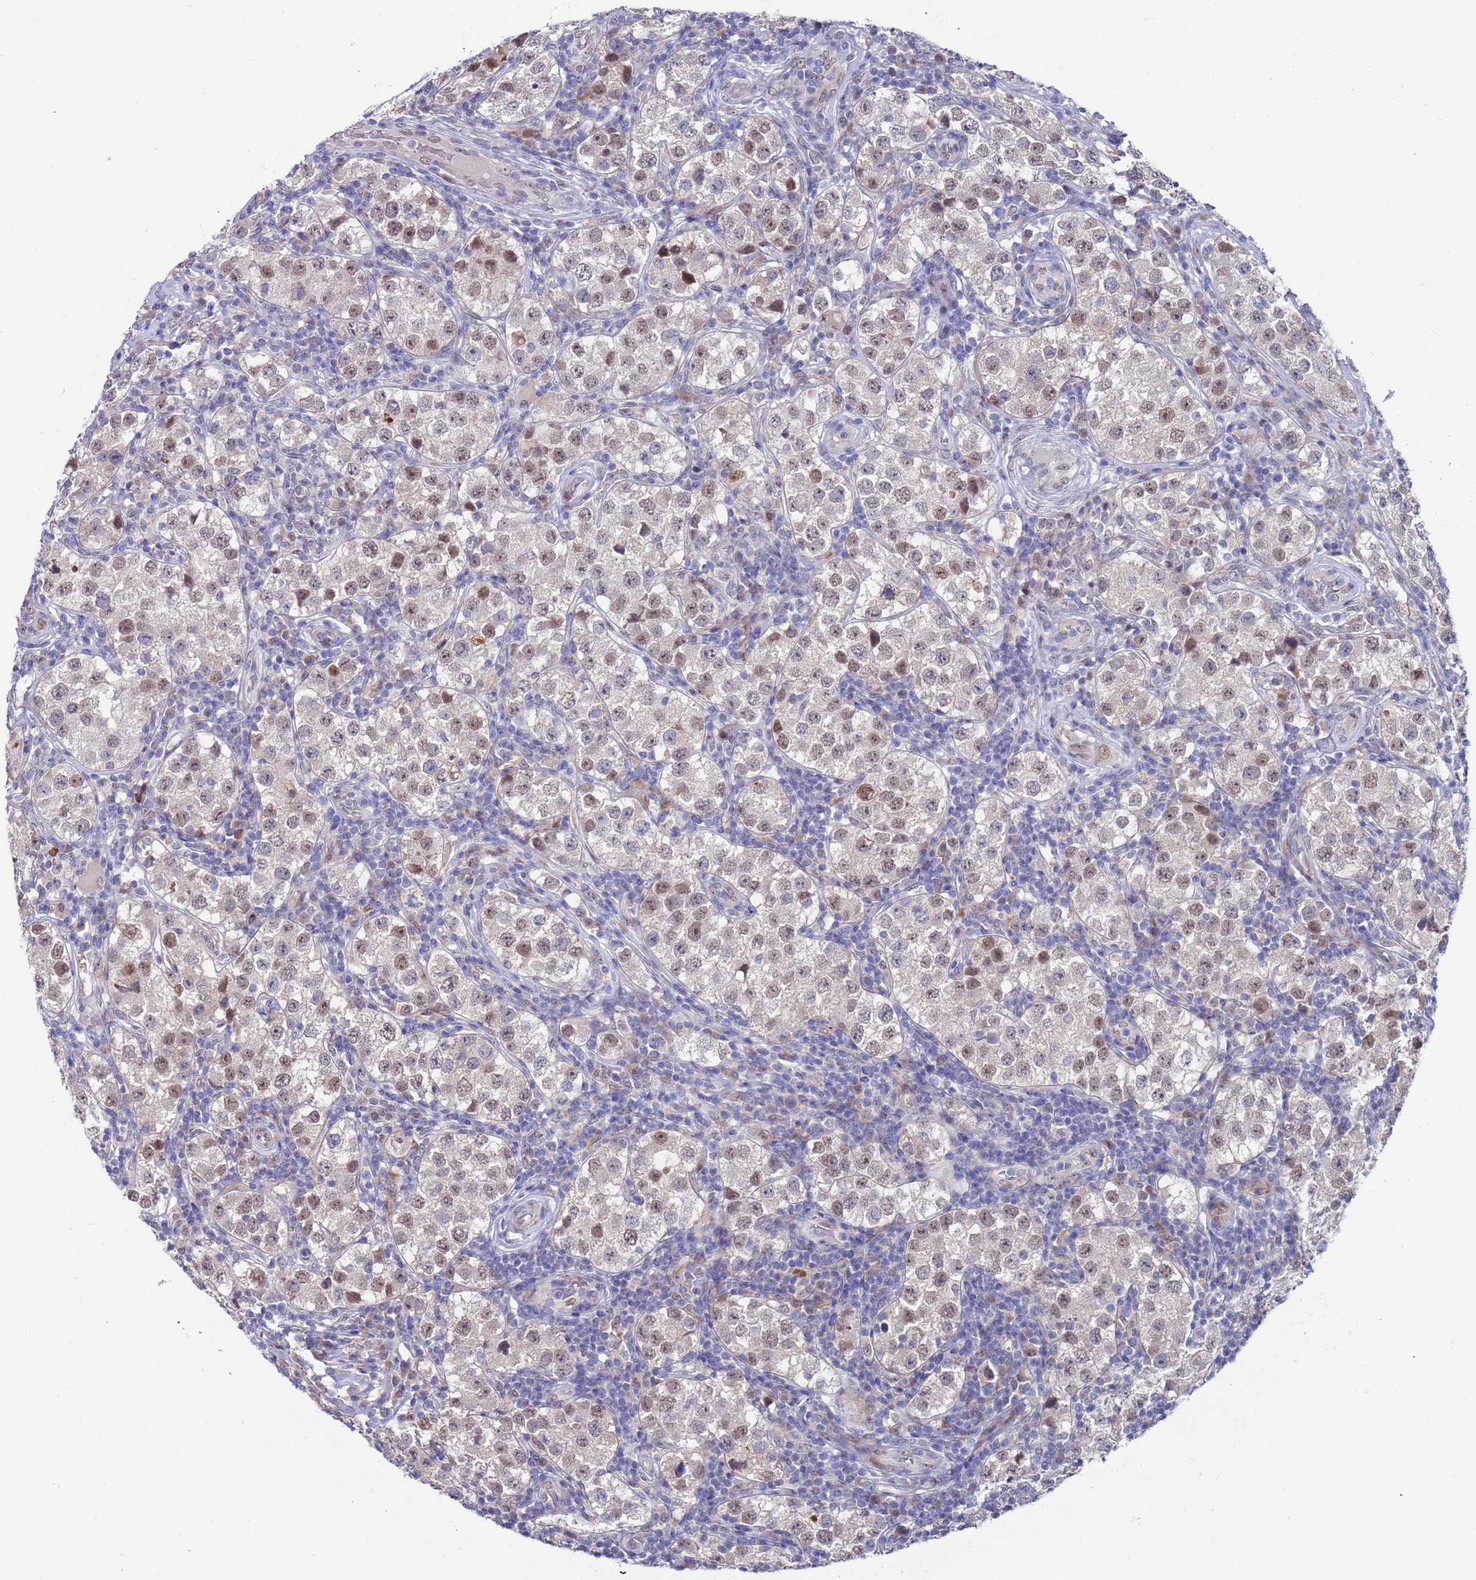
{"staining": {"intensity": "weak", "quantity": "25%-75%", "location": "nuclear"}, "tissue": "testis cancer", "cell_type": "Tumor cells", "image_type": "cancer", "snomed": [{"axis": "morphology", "description": "Seminoma, NOS"}, {"axis": "topography", "description": "Testis"}], "caption": "The photomicrograph reveals immunohistochemical staining of seminoma (testis). There is weak nuclear positivity is seen in approximately 25%-75% of tumor cells.", "gene": "FBXO27", "patient": {"sex": "male", "age": 34}}